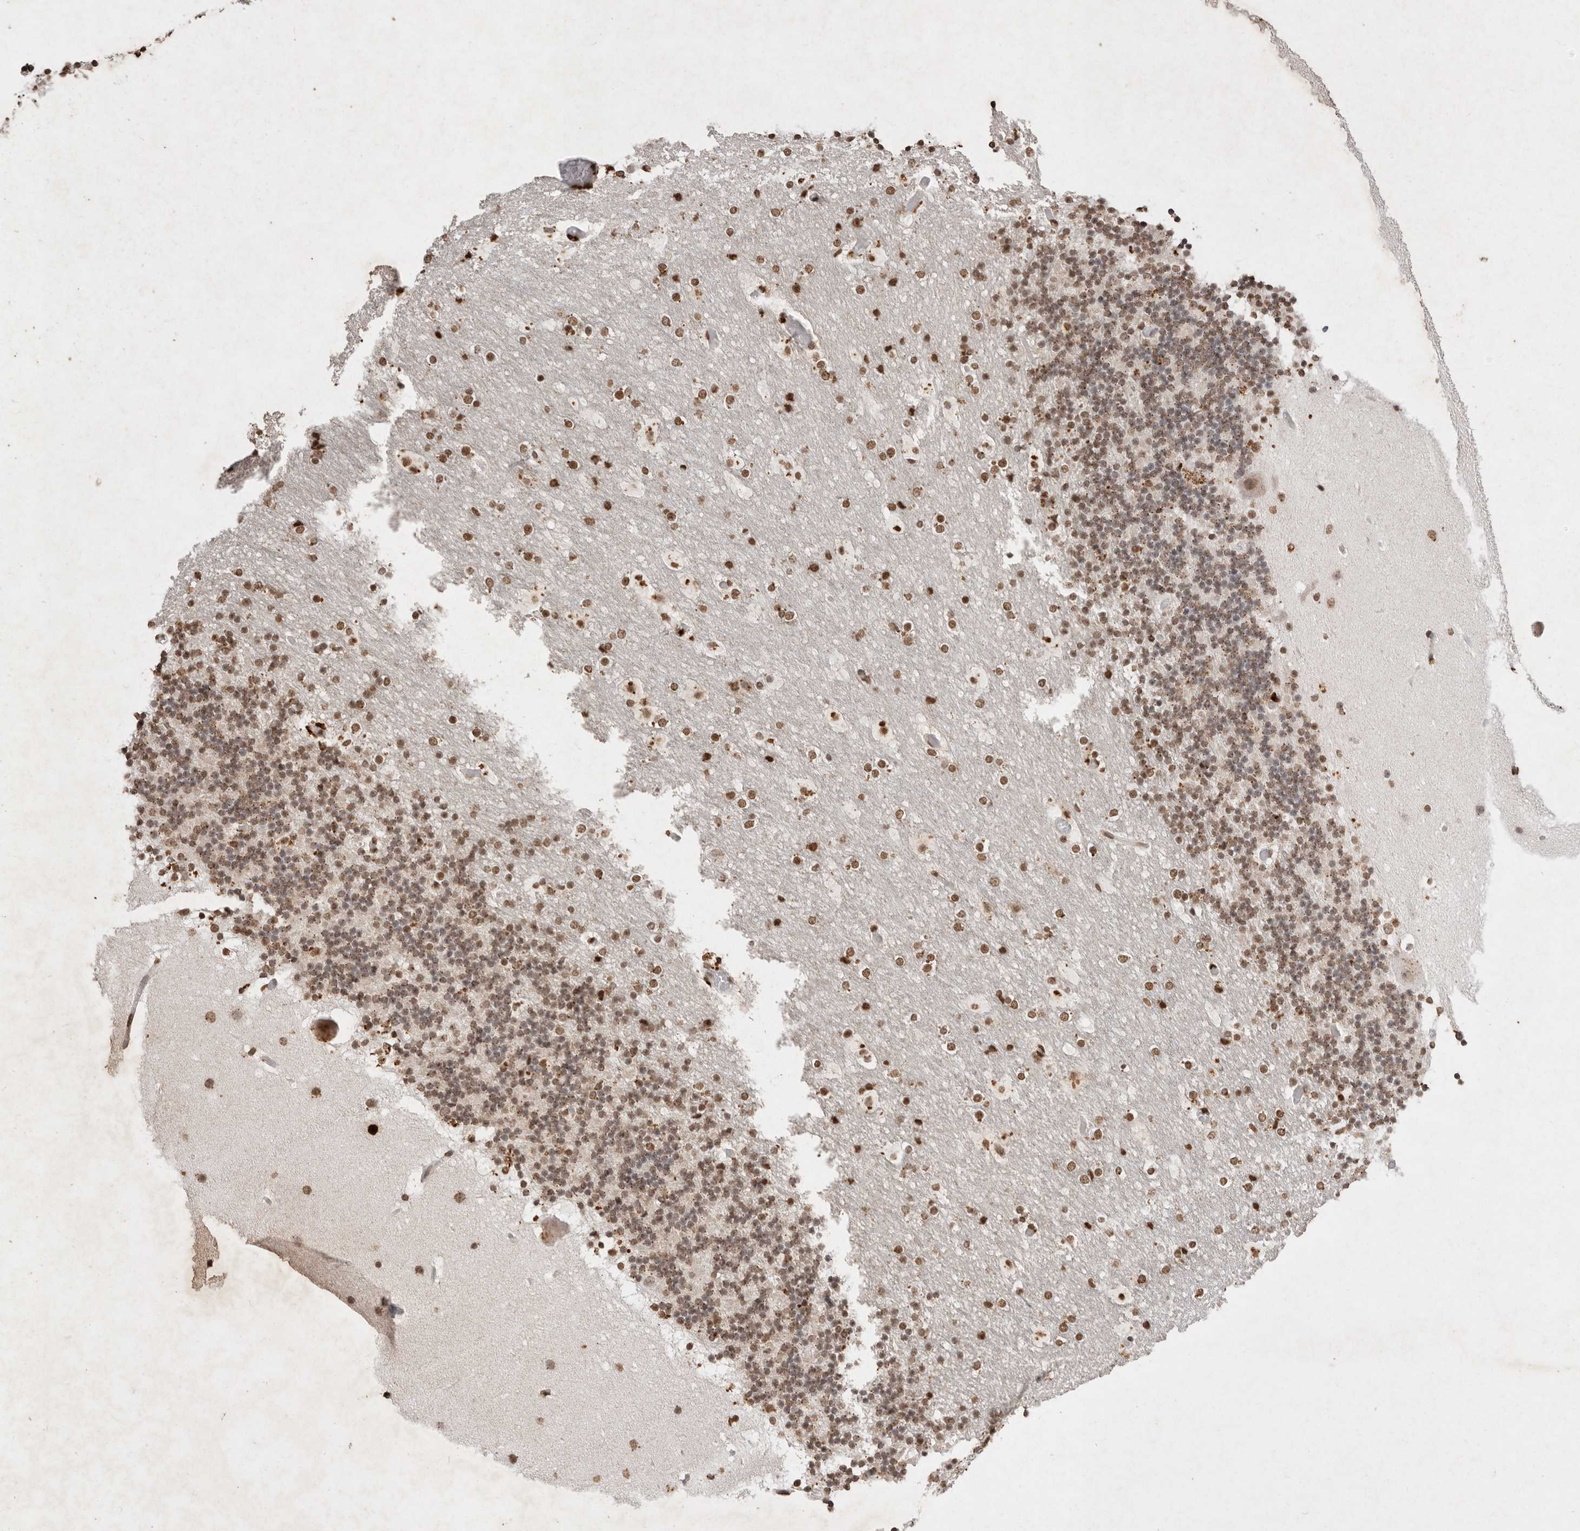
{"staining": {"intensity": "moderate", "quantity": "25%-75%", "location": "nuclear"}, "tissue": "cerebellum", "cell_type": "Cells in granular layer", "image_type": "normal", "snomed": [{"axis": "morphology", "description": "Normal tissue, NOS"}, {"axis": "topography", "description": "Cerebellum"}], "caption": "This image exhibits IHC staining of normal human cerebellum, with medium moderate nuclear expression in about 25%-75% of cells in granular layer.", "gene": "NKX3", "patient": {"sex": "male", "age": 57}}